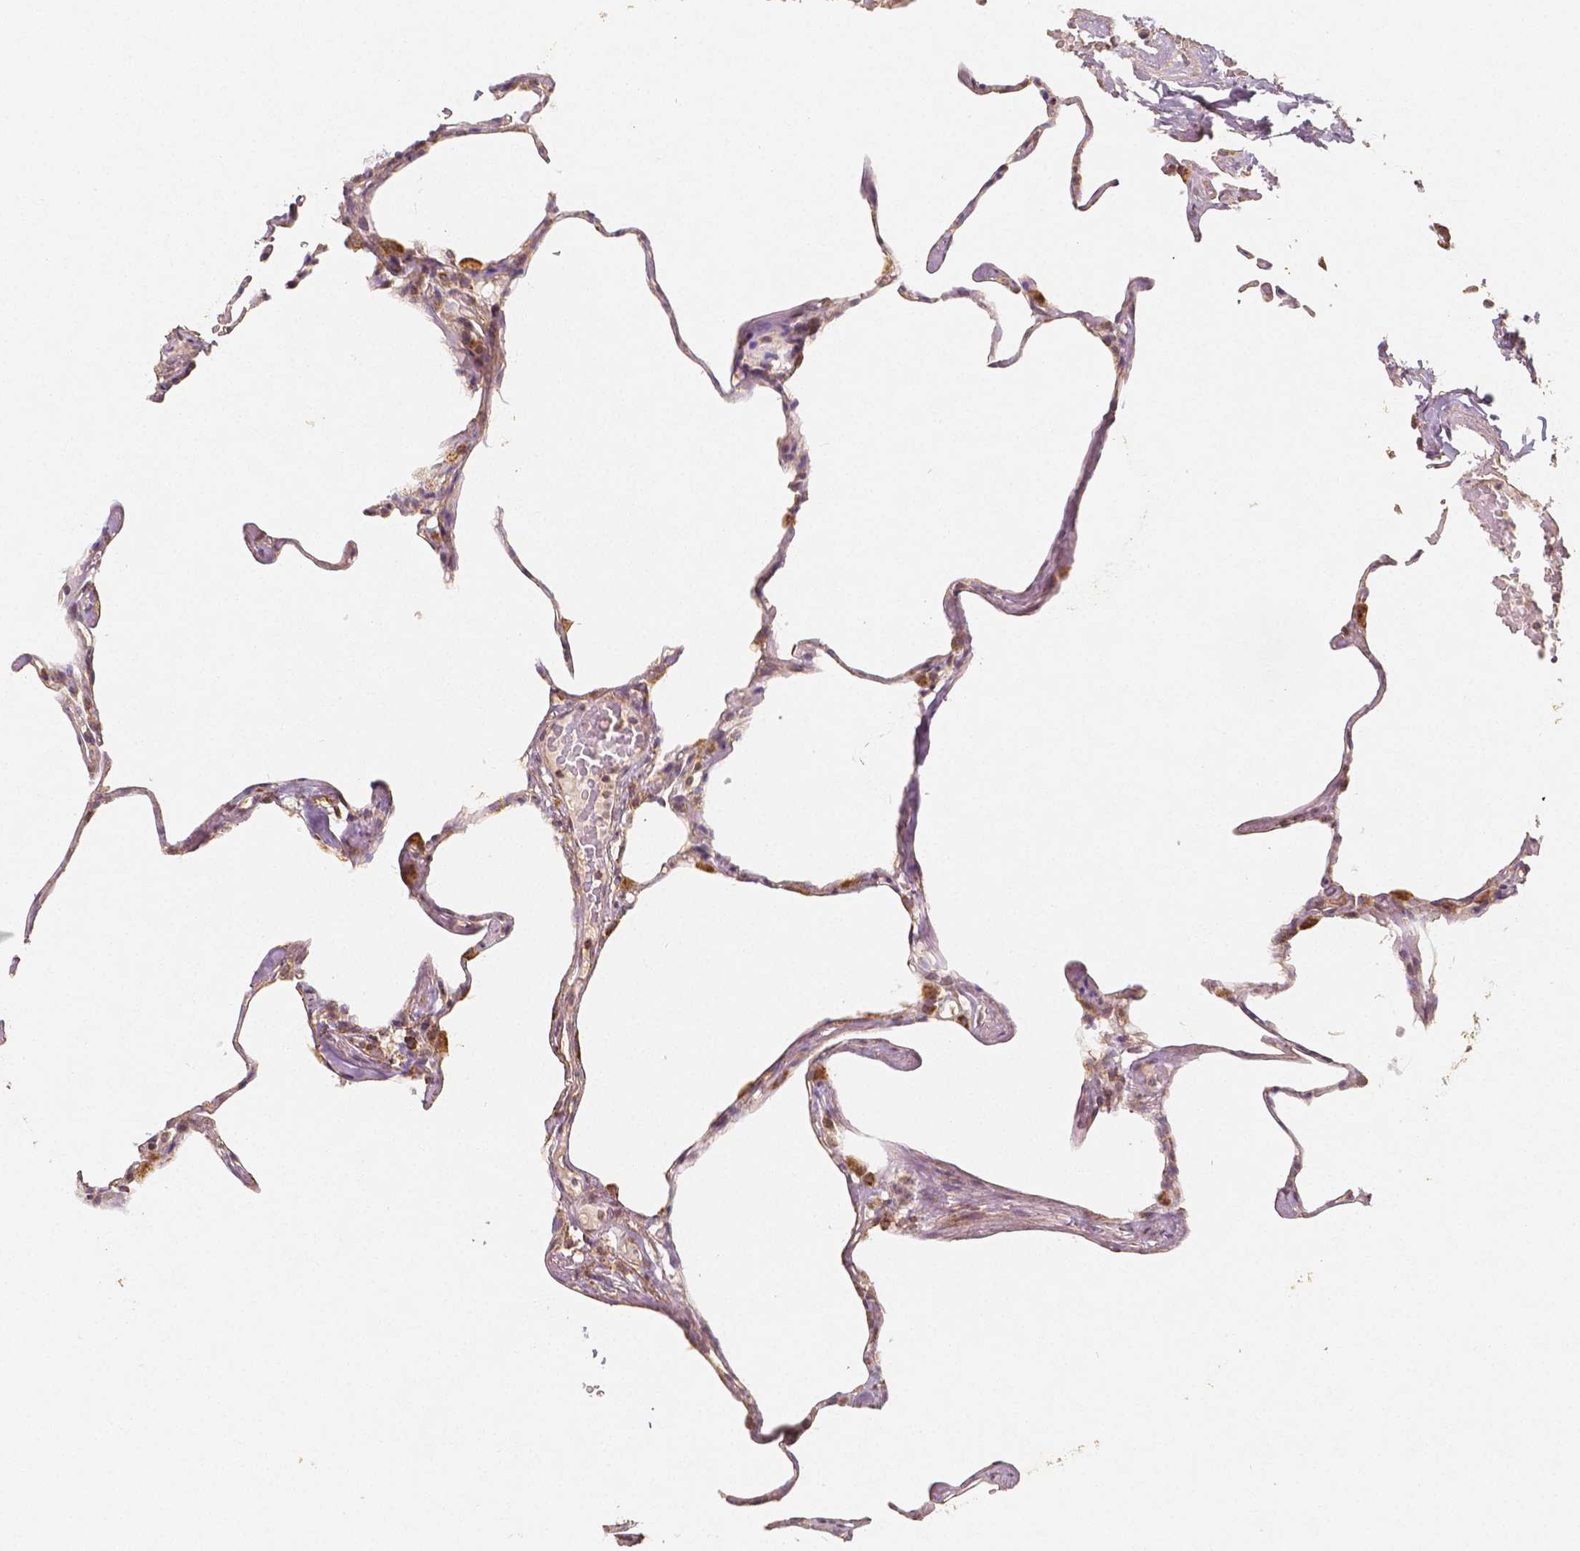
{"staining": {"intensity": "moderate", "quantity": "25%-75%", "location": "cytoplasmic/membranous"}, "tissue": "lung", "cell_type": "Alveolar cells", "image_type": "normal", "snomed": [{"axis": "morphology", "description": "Normal tissue, NOS"}, {"axis": "topography", "description": "Lung"}], "caption": "Protein staining of normal lung reveals moderate cytoplasmic/membranous staining in about 25%-75% of alveolar cells.", "gene": "PGAM5", "patient": {"sex": "male", "age": 65}}